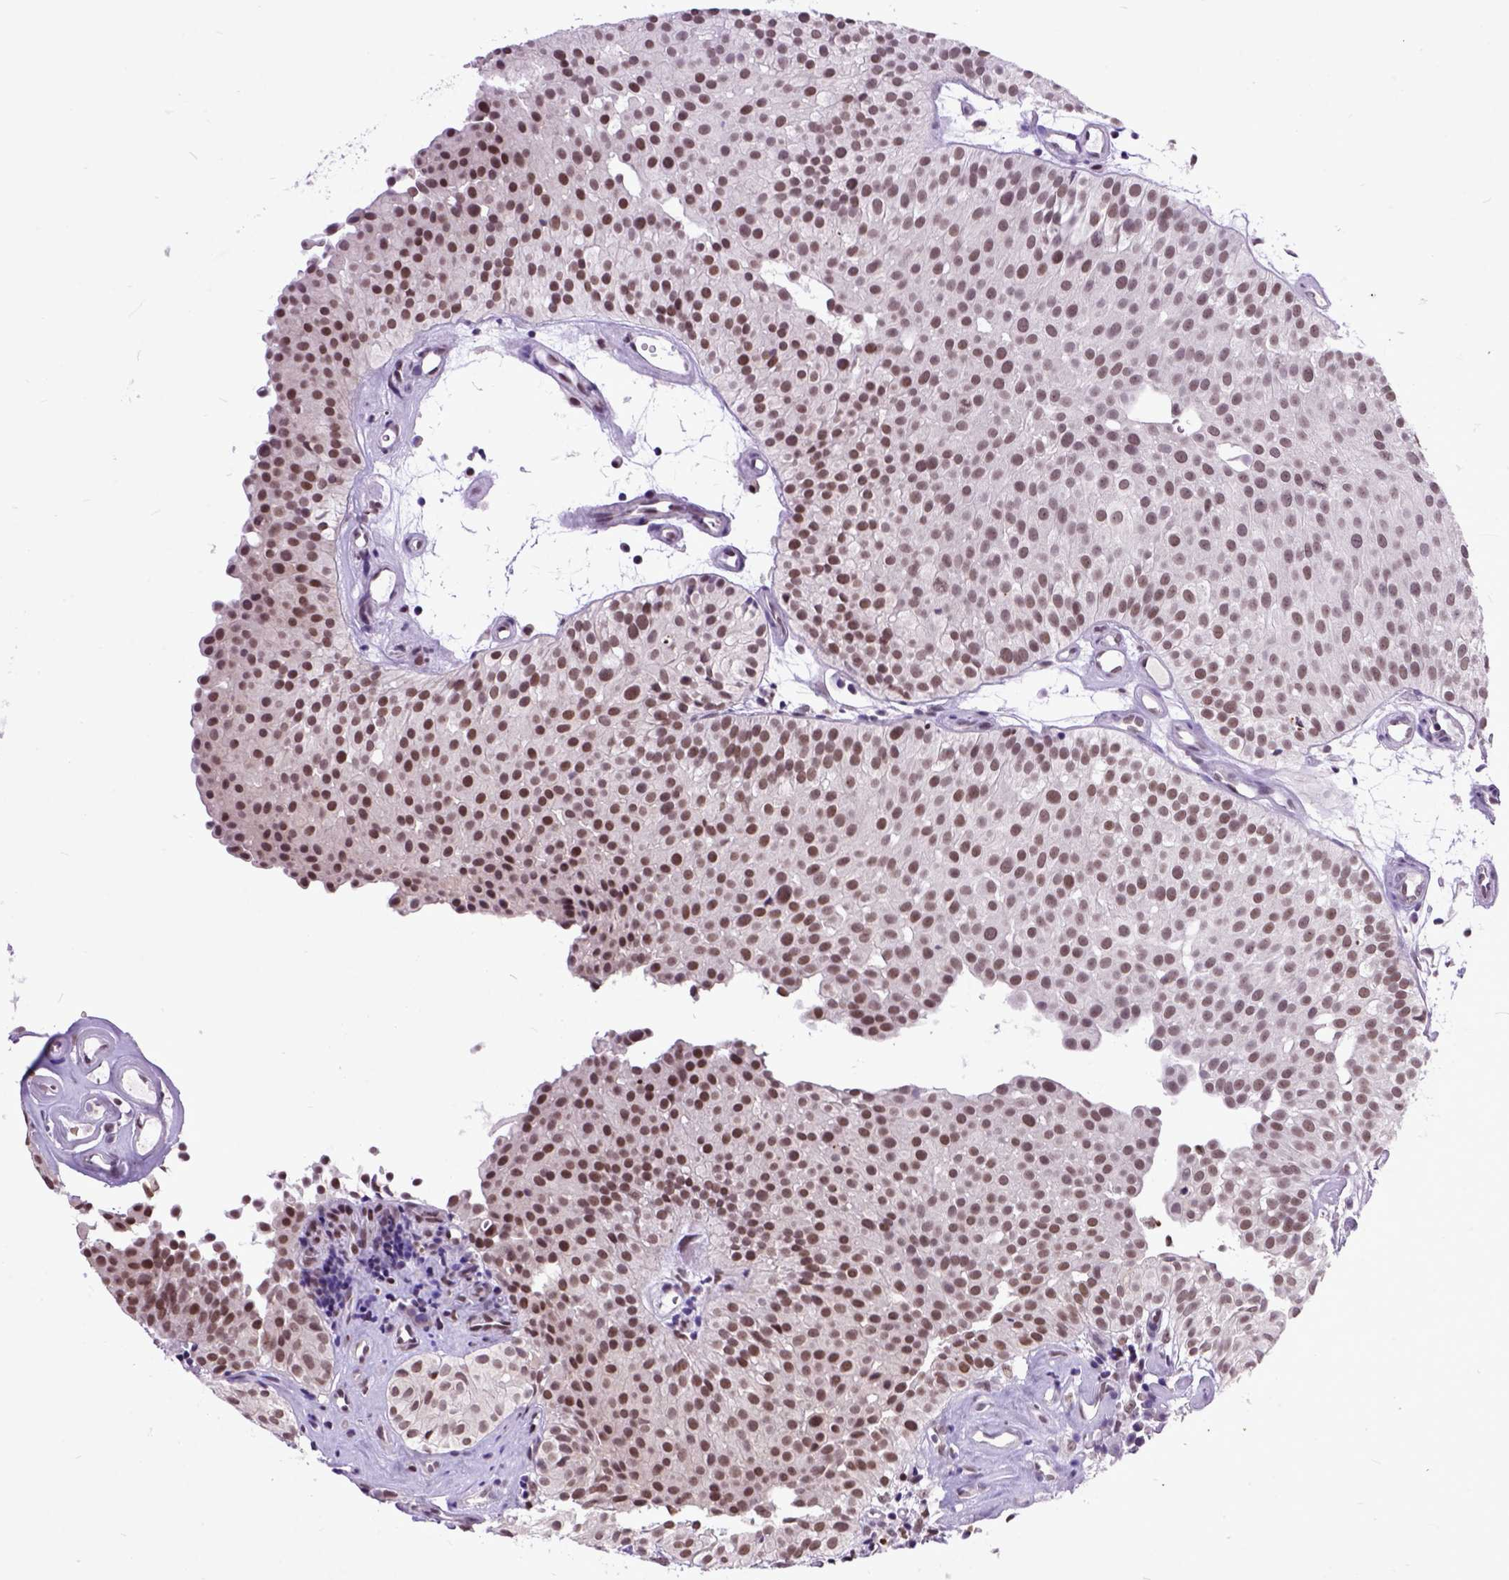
{"staining": {"intensity": "moderate", "quantity": ">75%", "location": "nuclear"}, "tissue": "urothelial cancer", "cell_type": "Tumor cells", "image_type": "cancer", "snomed": [{"axis": "morphology", "description": "Urothelial carcinoma, Low grade"}, {"axis": "topography", "description": "Urinary bladder"}], "caption": "Immunohistochemical staining of human urothelial carcinoma (low-grade) demonstrates medium levels of moderate nuclear protein positivity in approximately >75% of tumor cells.", "gene": "RCC2", "patient": {"sex": "female", "age": 87}}